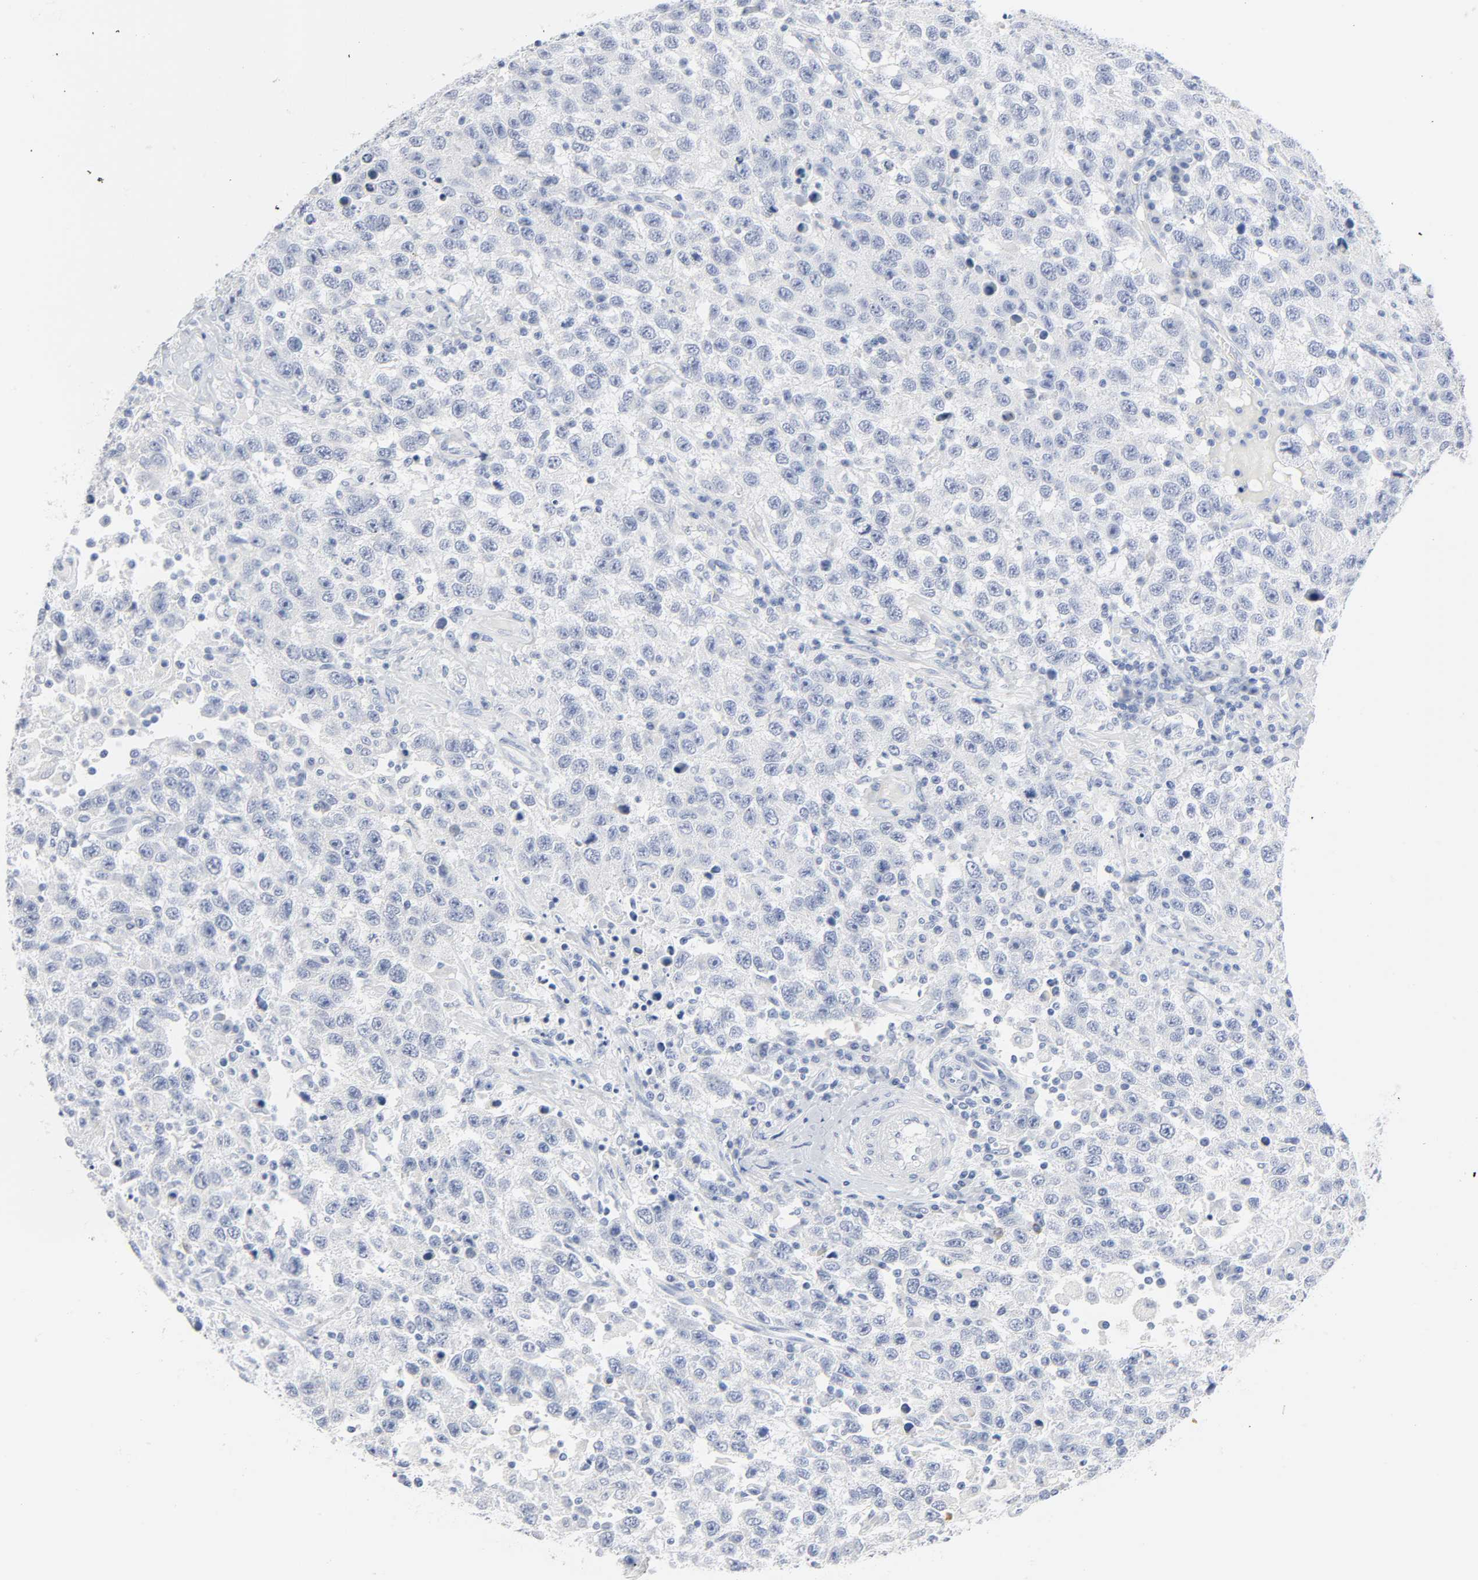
{"staining": {"intensity": "negative", "quantity": "none", "location": "none"}, "tissue": "testis cancer", "cell_type": "Tumor cells", "image_type": "cancer", "snomed": [{"axis": "morphology", "description": "Seminoma, NOS"}, {"axis": "topography", "description": "Testis"}], "caption": "DAB immunohistochemical staining of testis cancer reveals no significant positivity in tumor cells.", "gene": "ACP3", "patient": {"sex": "male", "age": 41}}